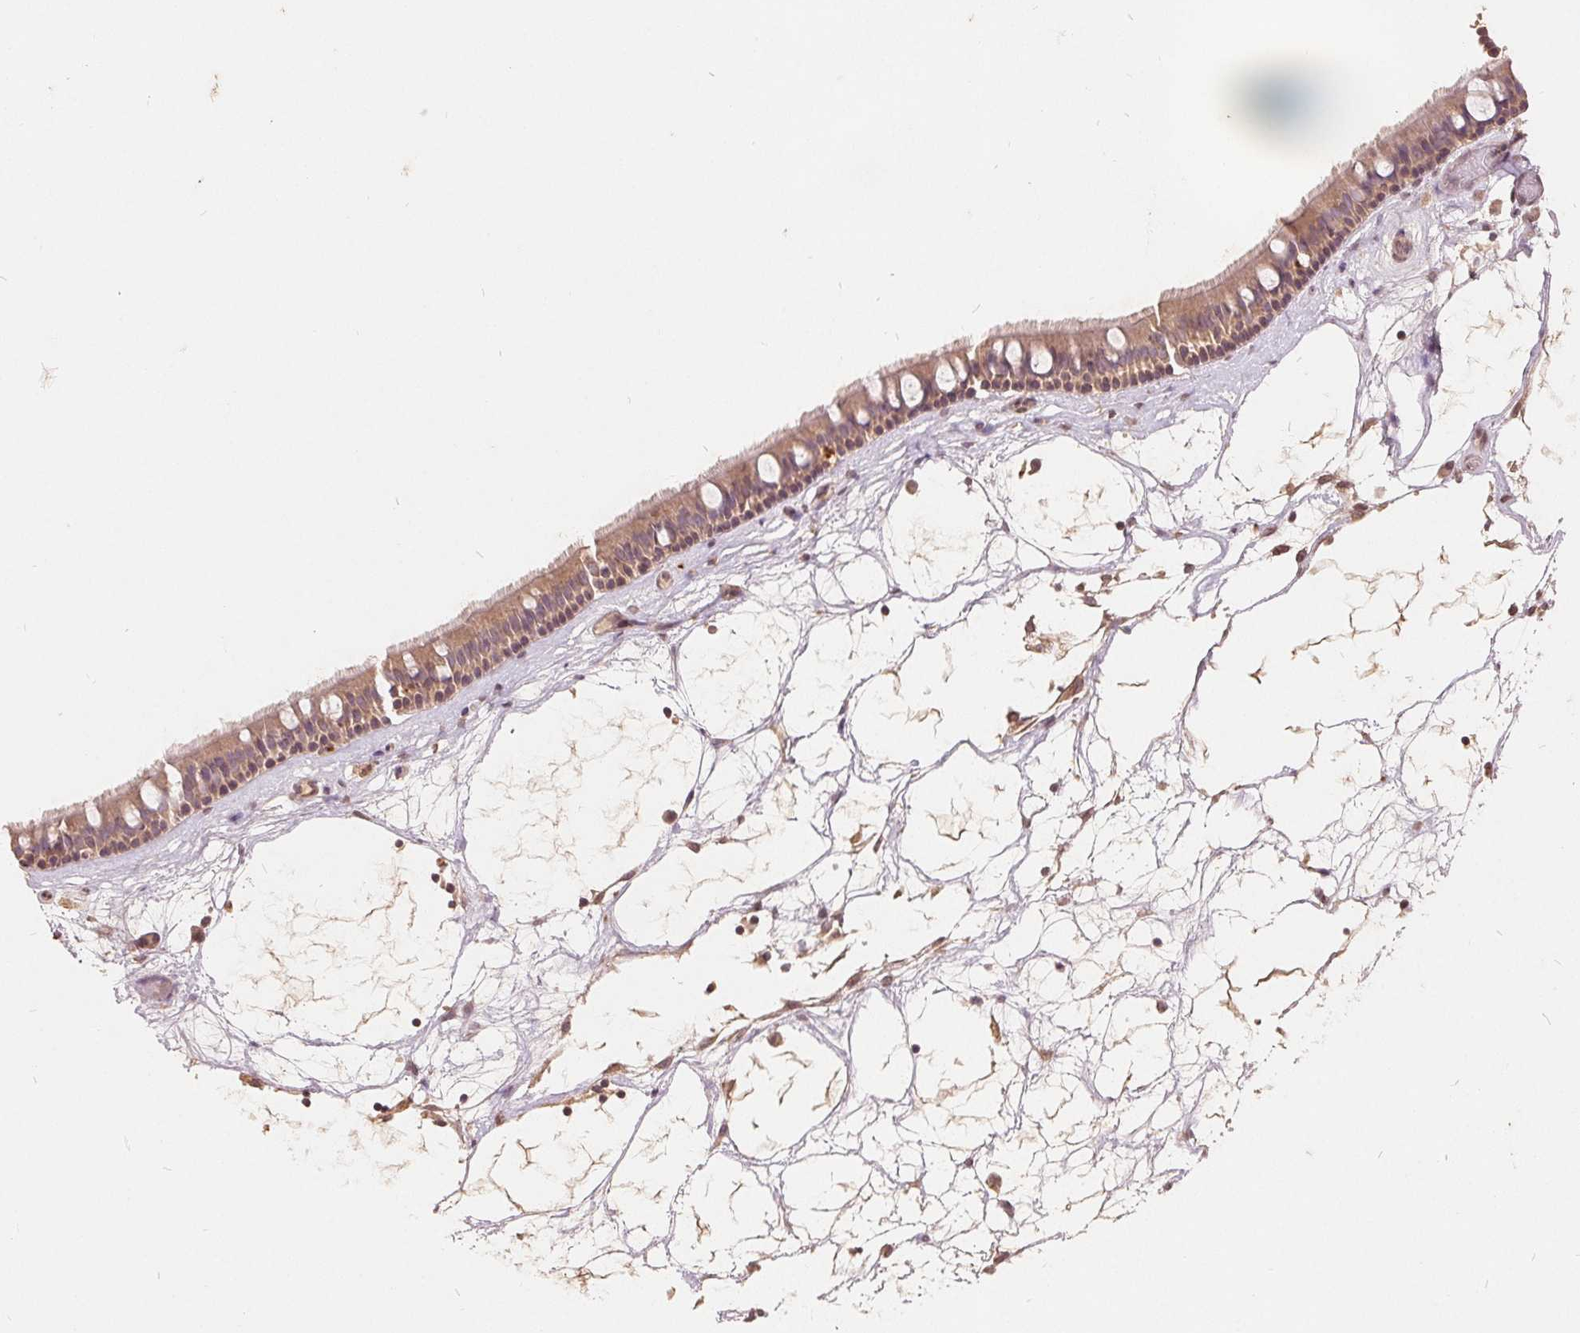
{"staining": {"intensity": "weak", "quantity": ">75%", "location": "cytoplasmic/membranous"}, "tissue": "nasopharynx", "cell_type": "Respiratory epithelial cells", "image_type": "normal", "snomed": [{"axis": "morphology", "description": "Normal tissue, NOS"}, {"axis": "topography", "description": "Nasopharynx"}], "caption": "The immunohistochemical stain labels weak cytoplasmic/membranous staining in respiratory epithelial cells of benign nasopharynx.", "gene": "CDIPT", "patient": {"sex": "male", "age": 68}}